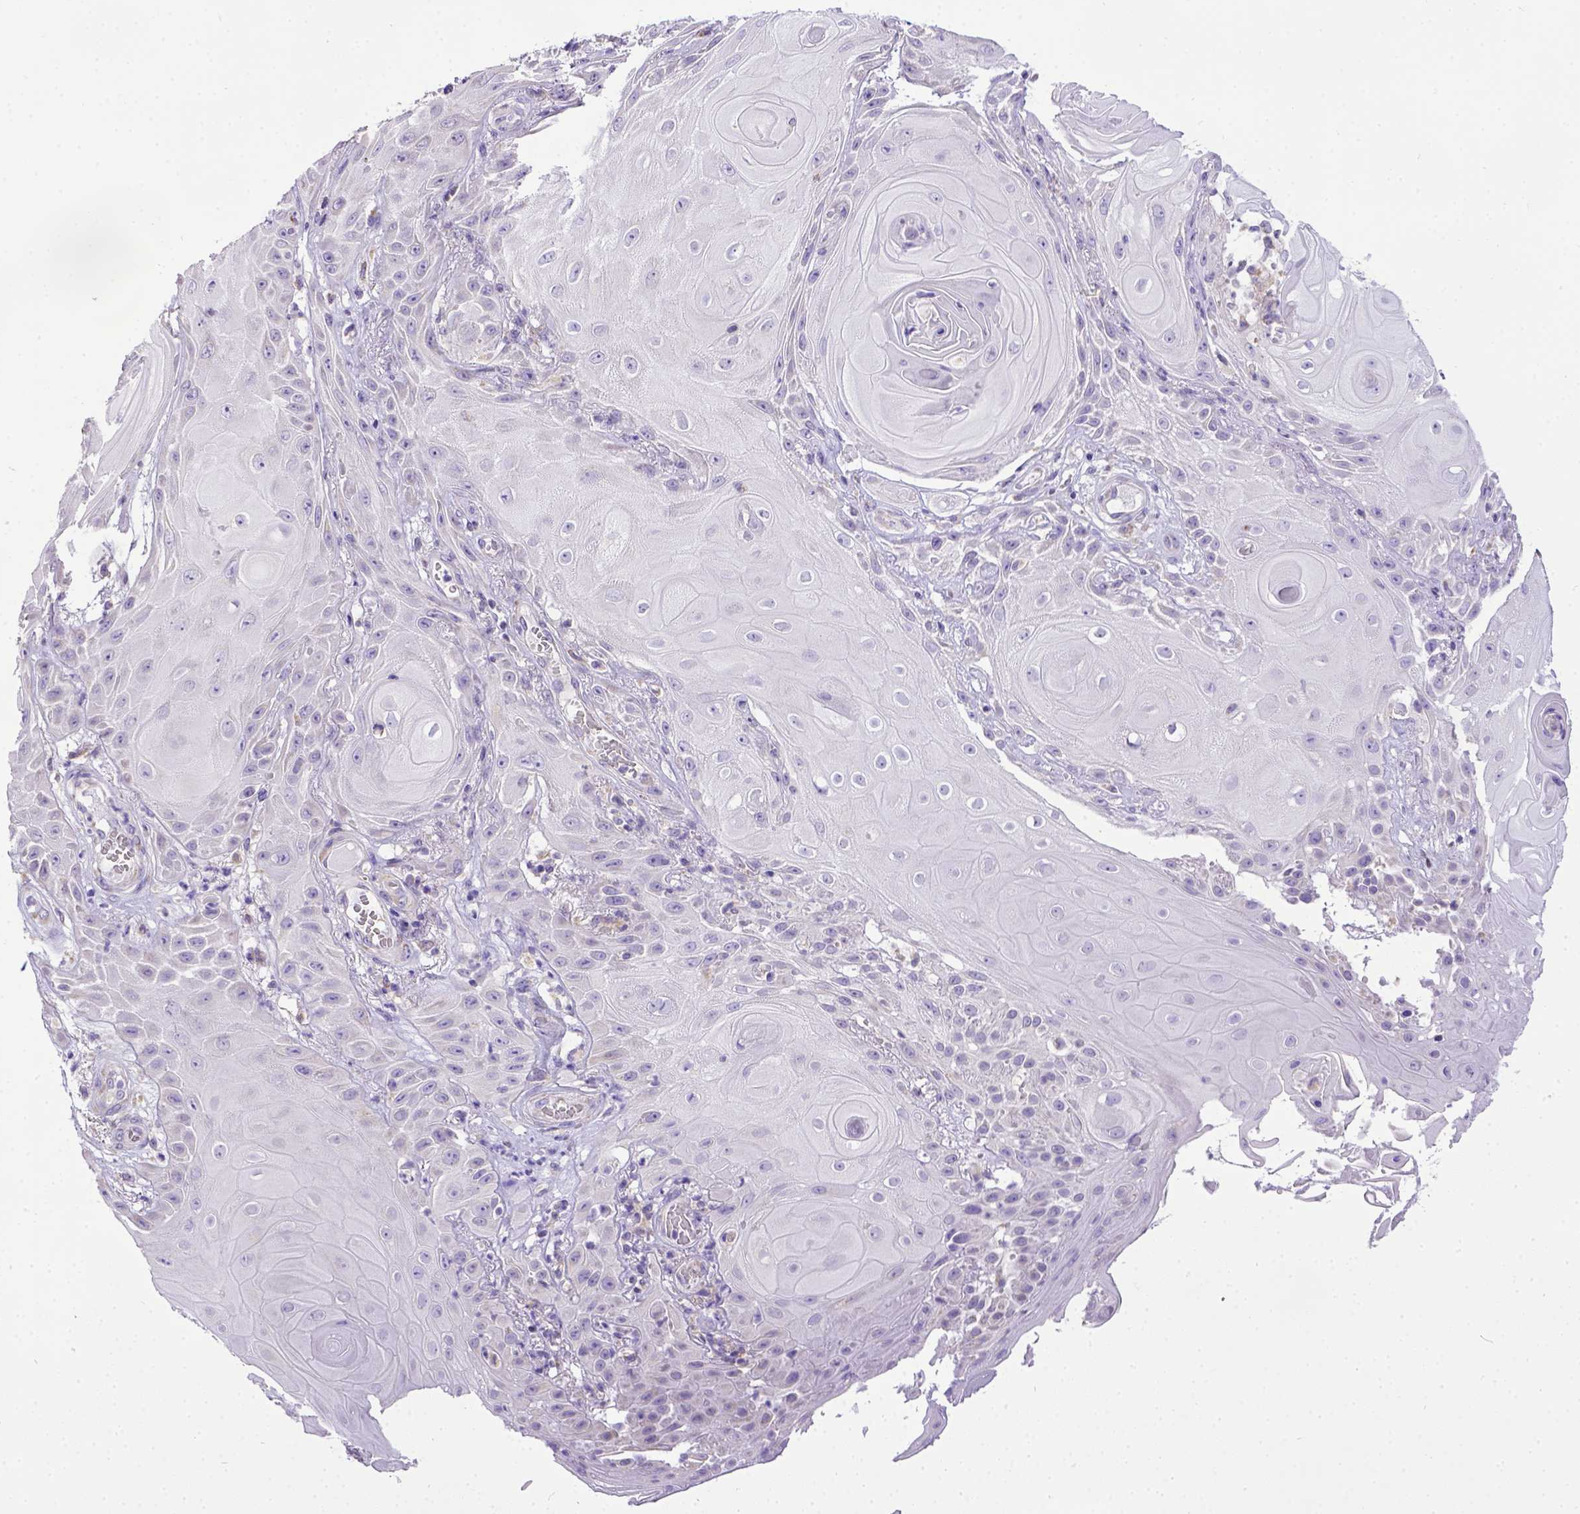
{"staining": {"intensity": "negative", "quantity": "none", "location": "none"}, "tissue": "skin cancer", "cell_type": "Tumor cells", "image_type": "cancer", "snomed": [{"axis": "morphology", "description": "Squamous cell carcinoma, NOS"}, {"axis": "topography", "description": "Skin"}], "caption": "Skin cancer was stained to show a protein in brown. There is no significant staining in tumor cells.", "gene": "SPEF1", "patient": {"sex": "male", "age": 62}}